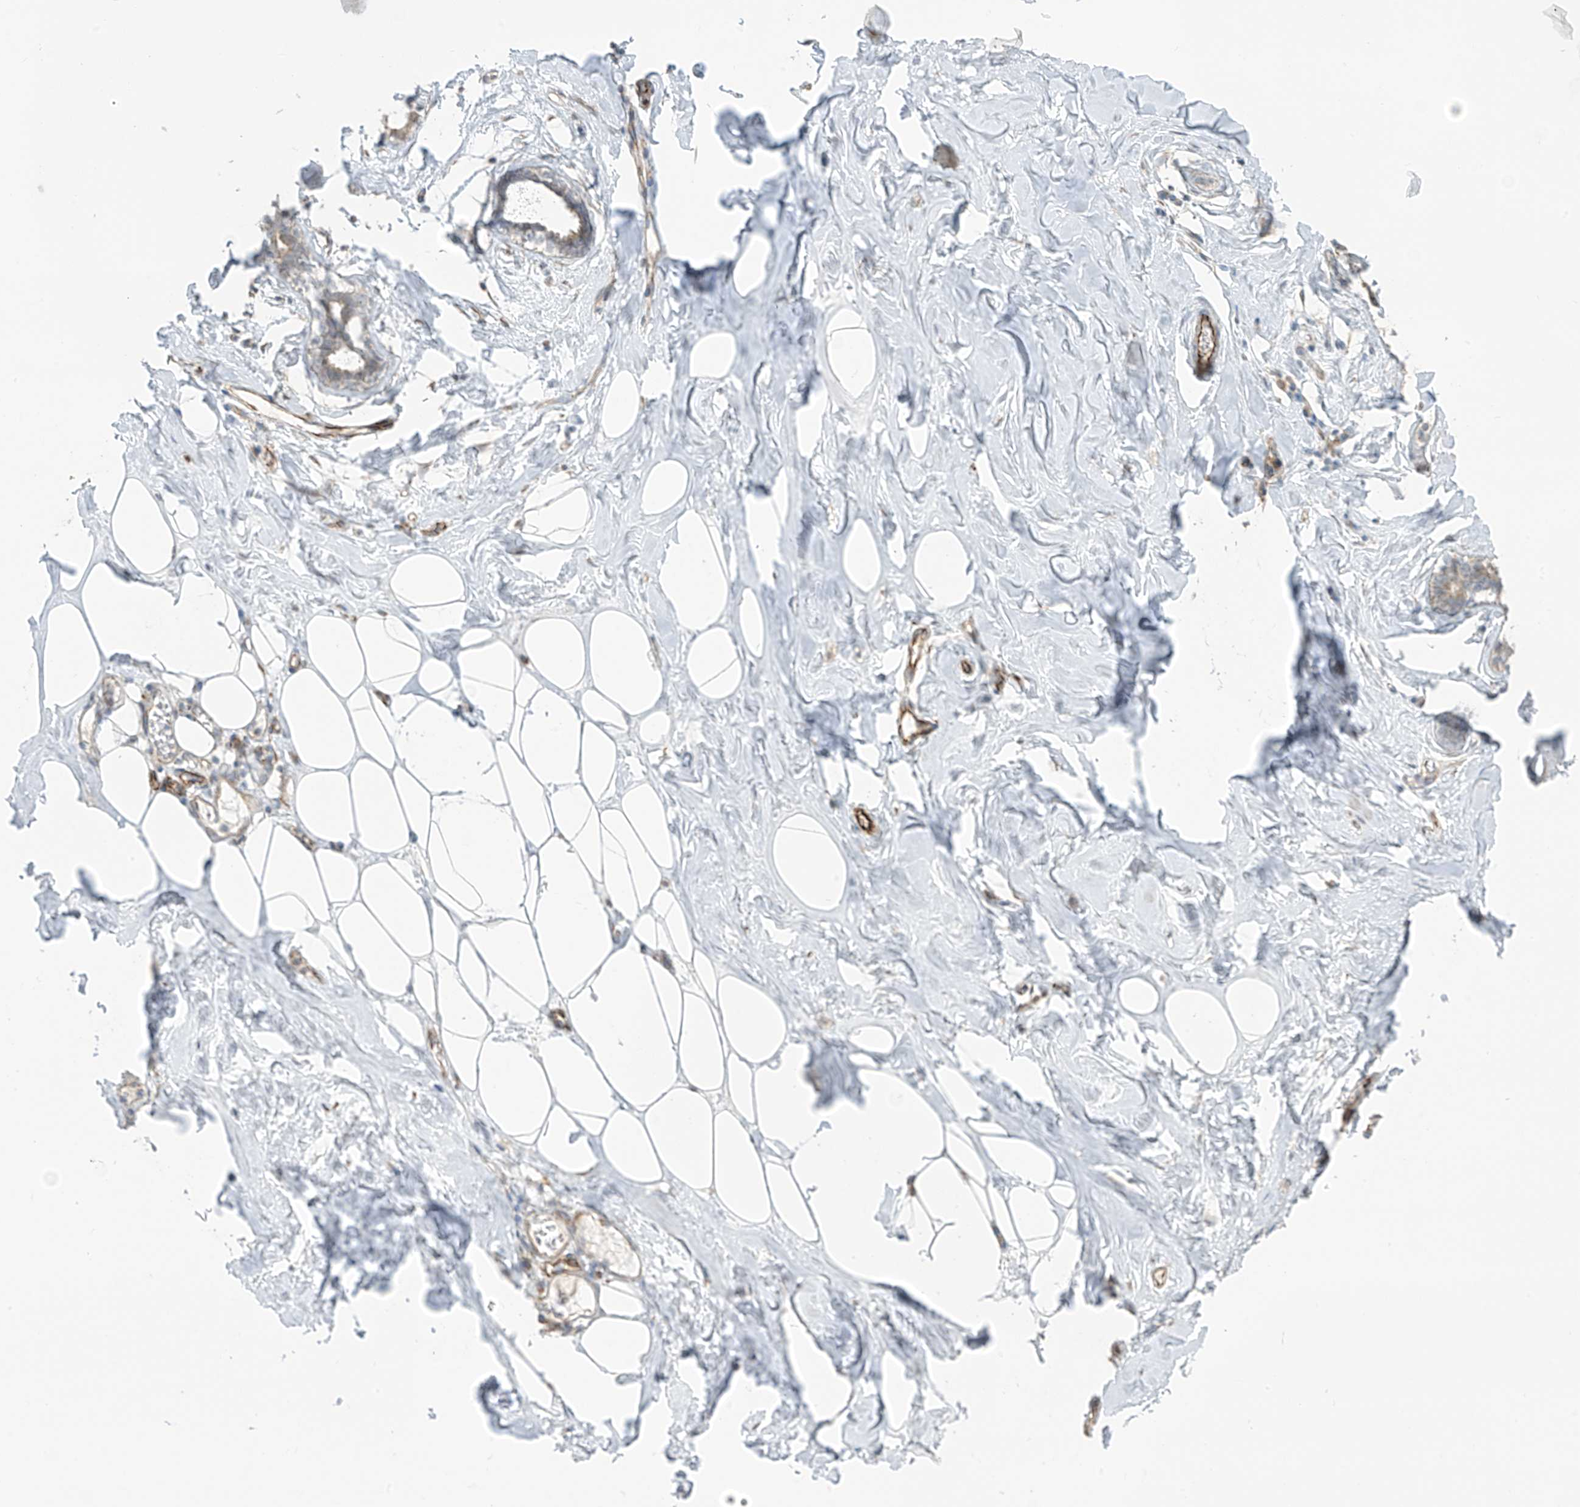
{"staining": {"intensity": "negative", "quantity": "none", "location": "none"}, "tissue": "adipose tissue", "cell_type": "Adipocytes", "image_type": "normal", "snomed": [{"axis": "morphology", "description": "Normal tissue, NOS"}, {"axis": "morphology", "description": "Fibrosis, NOS"}, {"axis": "topography", "description": "Breast"}, {"axis": "topography", "description": "Adipose tissue"}], "caption": "Immunohistochemical staining of normal adipose tissue shows no significant staining in adipocytes.", "gene": "HS6ST2", "patient": {"sex": "female", "age": 39}}